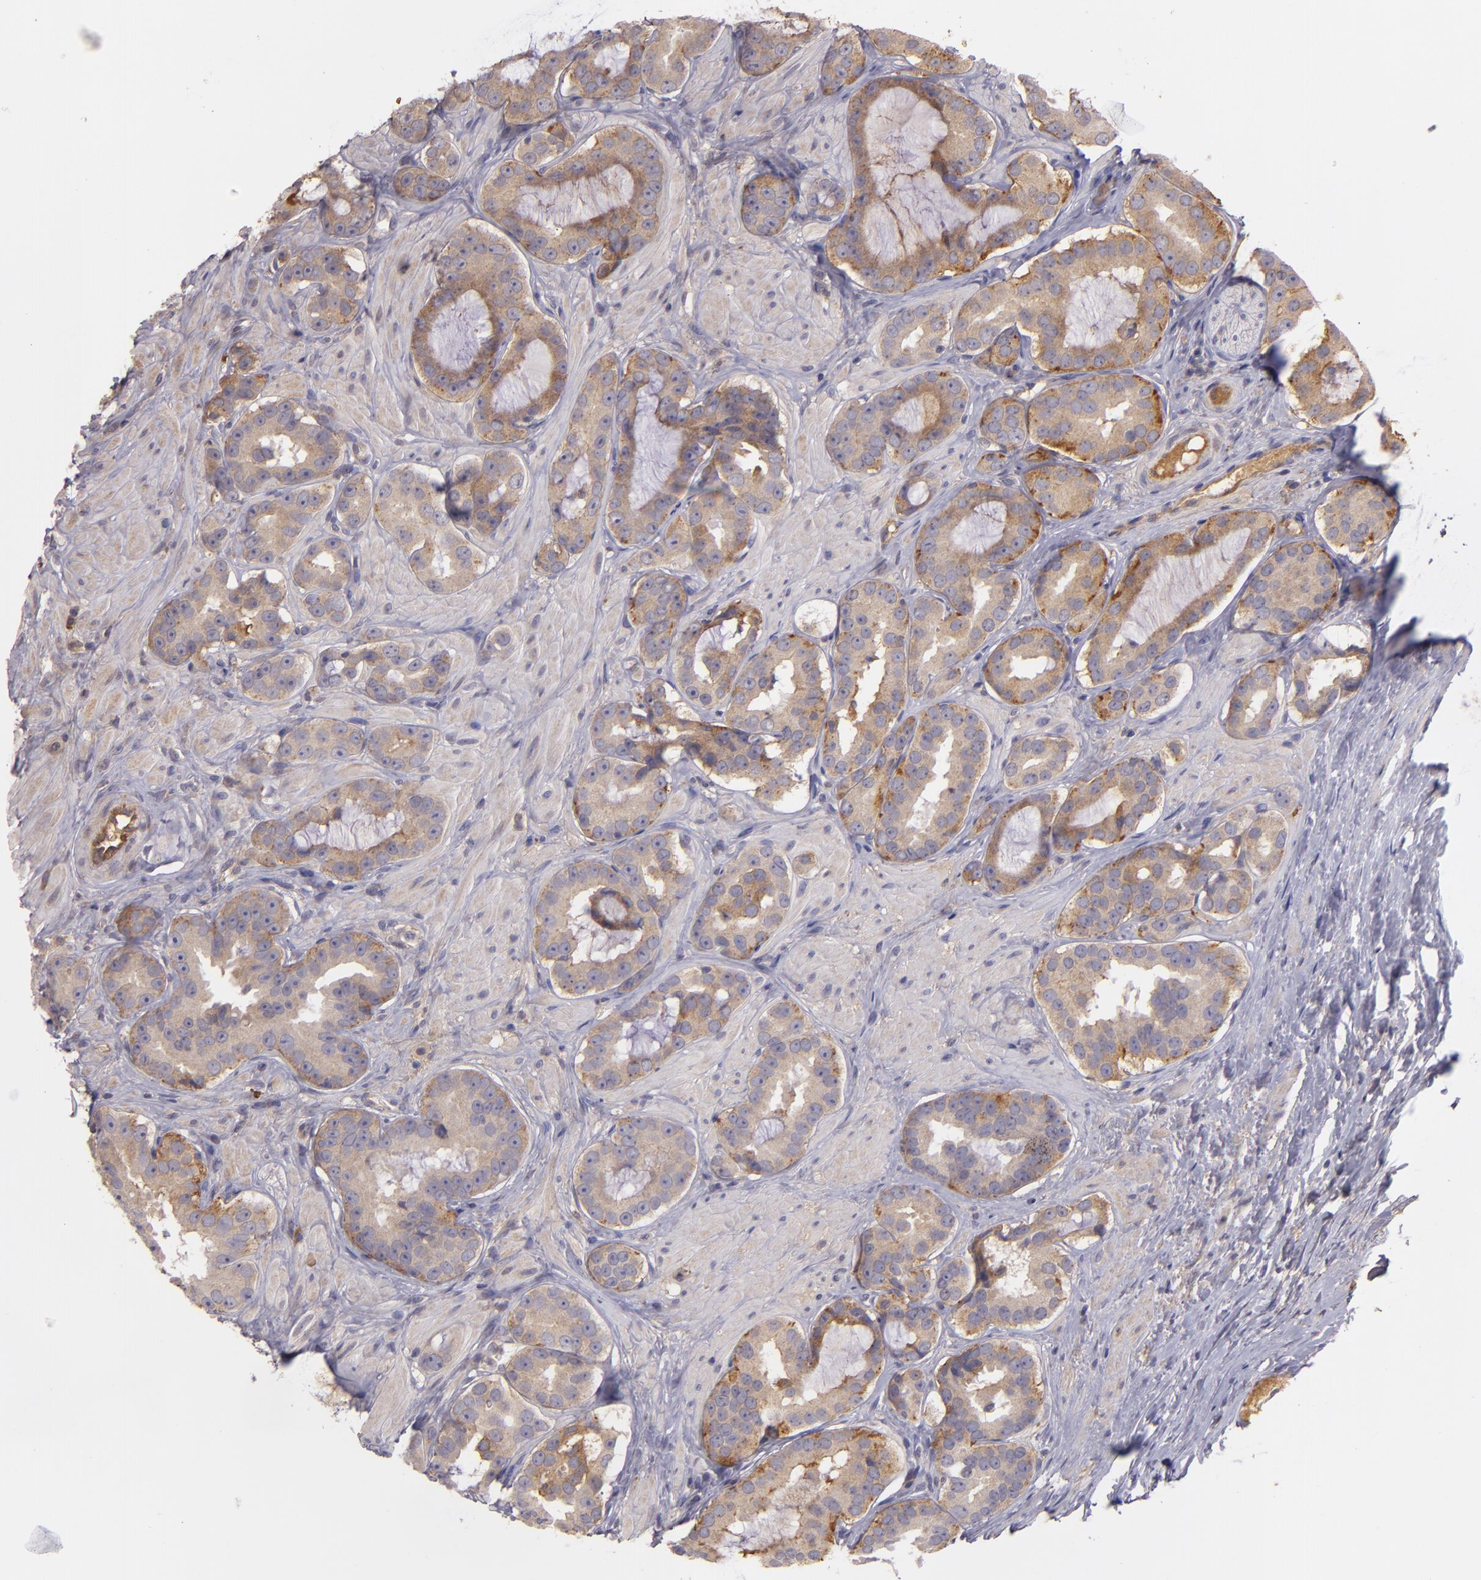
{"staining": {"intensity": "moderate", "quantity": ">75%", "location": "cytoplasmic/membranous"}, "tissue": "prostate cancer", "cell_type": "Tumor cells", "image_type": "cancer", "snomed": [{"axis": "morphology", "description": "Adenocarcinoma, Low grade"}, {"axis": "topography", "description": "Prostate"}], "caption": "Immunohistochemical staining of human prostate cancer (low-grade adenocarcinoma) exhibits moderate cytoplasmic/membranous protein positivity in approximately >75% of tumor cells.", "gene": "ECE1", "patient": {"sex": "male", "age": 59}}